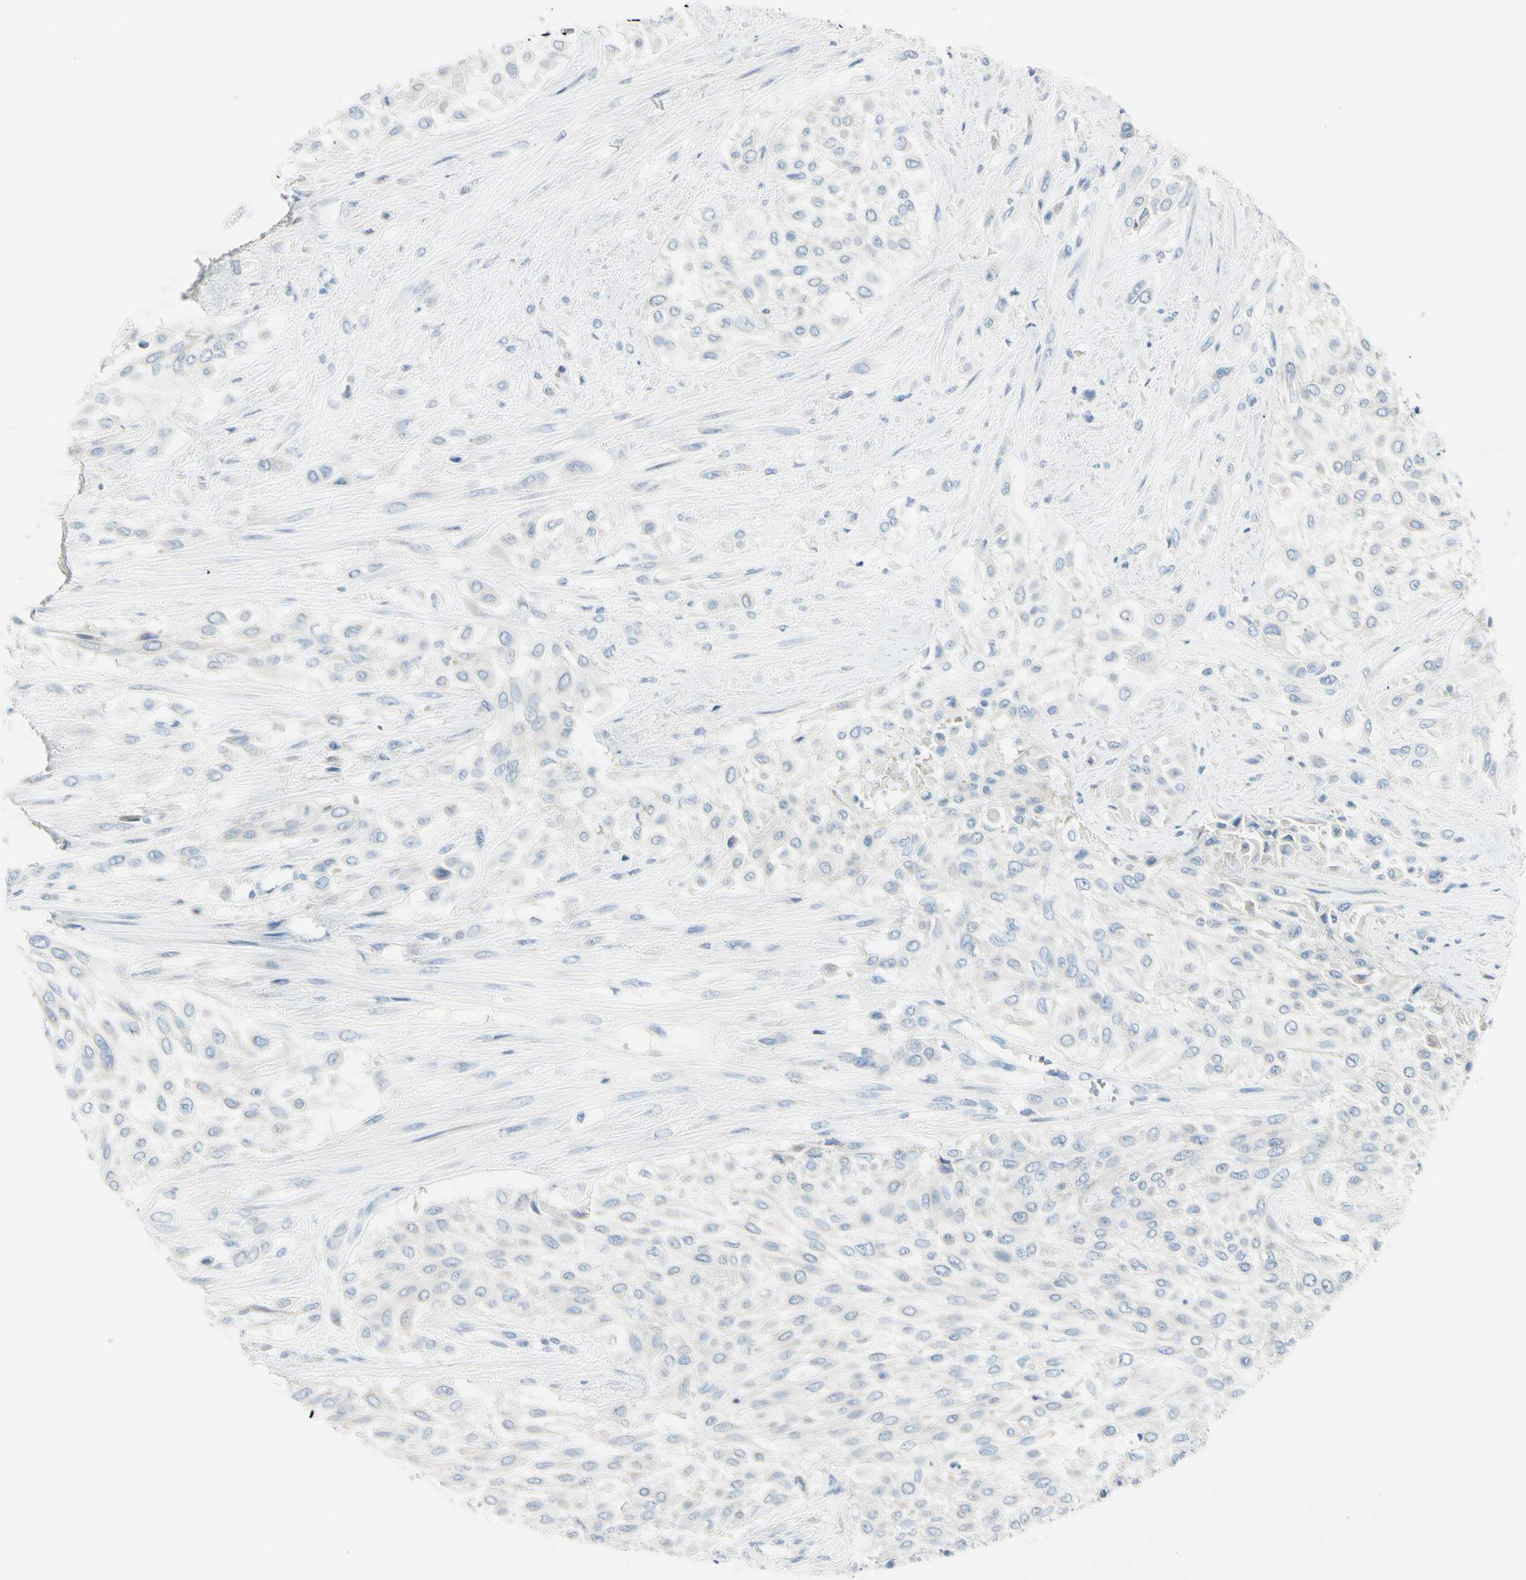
{"staining": {"intensity": "negative", "quantity": "none", "location": "none"}, "tissue": "urothelial cancer", "cell_type": "Tumor cells", "image_type": "cancer", "snomed": [{"axis": "morphology", "description": "Urothelial carcinoma, High grade"}, {"axis": "topography", "description": "Urinary bladder"}], "caption": "A micrograph of urothelial cancer stained for a protein reveals no brown staining in tumor cells.", "gene": "PEBP1", "patient": {"sex": "male", "age": 57}}